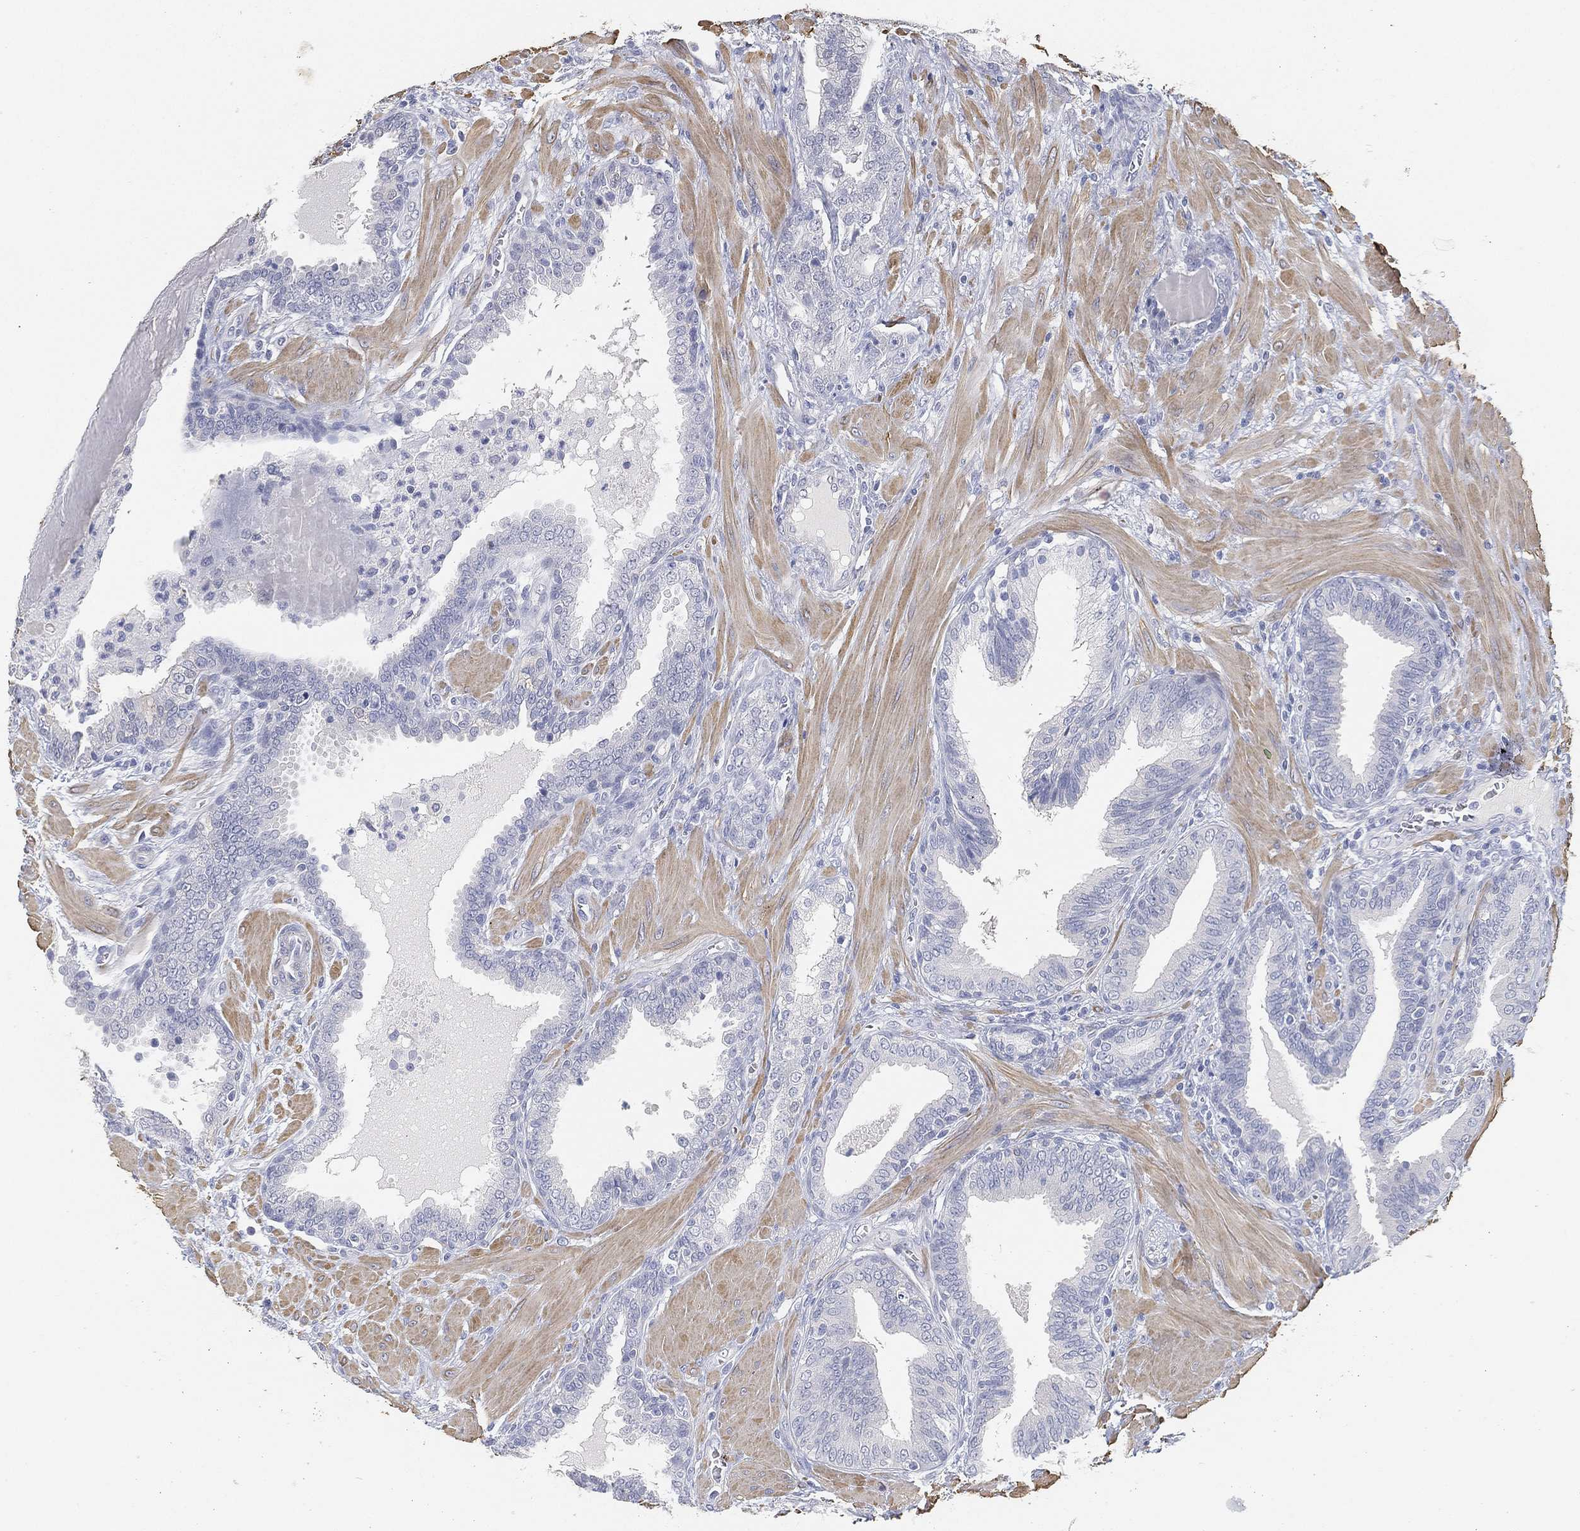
{"staining": {"intensity": "negative", "quantity": "none", "location": "none"}, "tissue": "prostate cancer", "cell_type": "Tumor cells", "image_type": "cancer", "snomed": [{"axis": "morphology", "description": "Adenocarcinoma, NOS"}, {"axis": "topography", "description": "Prostate"}], "caption": "High power microscopy photomicrograph of an IHC photomicrograph of prostate adenocarcinoma, revealing no significant expression in tumor cells.", "gene": "GPR61", "patient": {"sex": "male", "age": 57}}